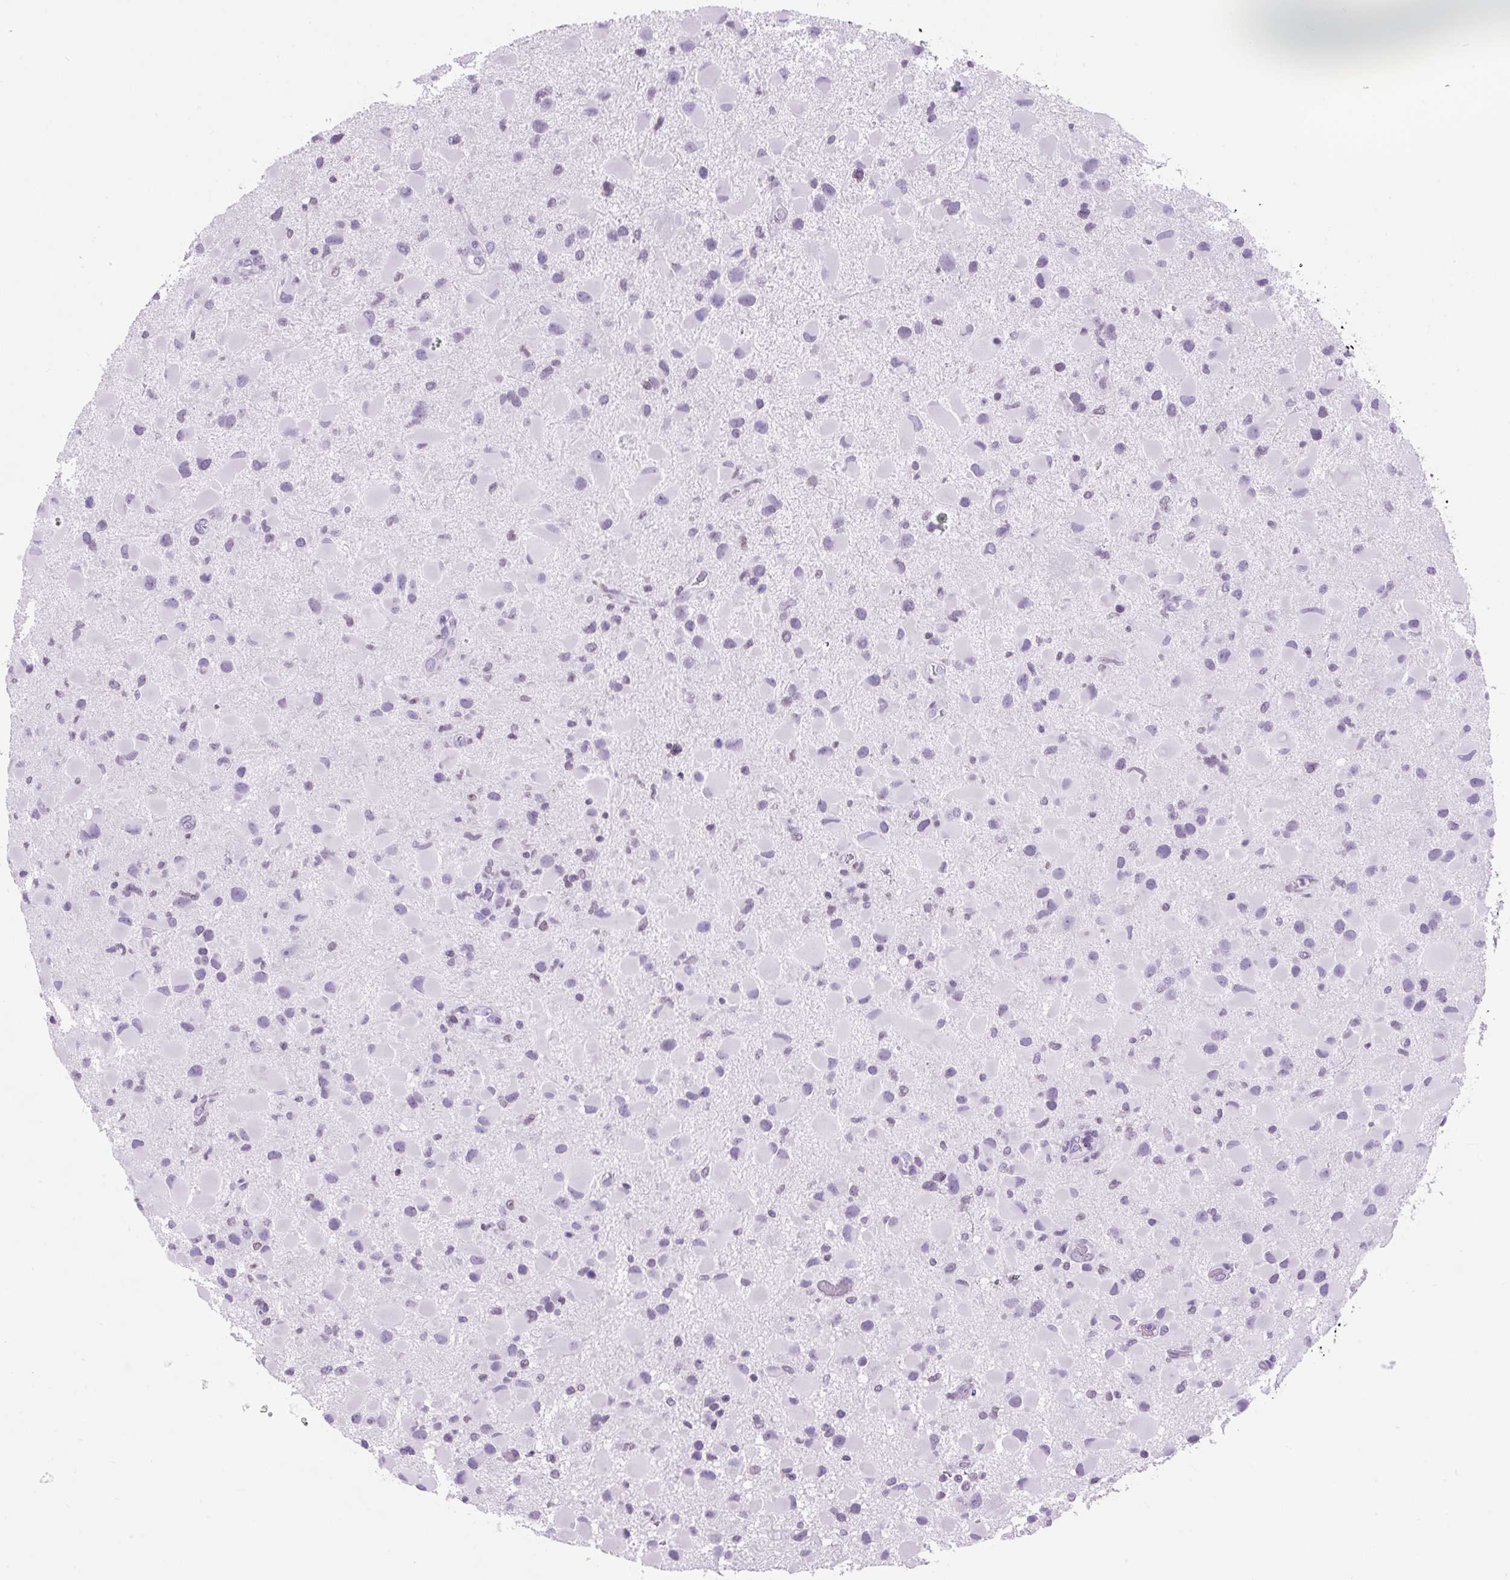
{"staining": {"intensity": "weak", "quantity": "<25%", "location": "nuclear"}, "tissue": "glioma", "cell_type": "Tumor cells", "image_type": "cancer", "snomed": [{"axis": "morphology", "description": "Glioma, malignant, Low grade"}, {"axis": "topography", "description": "Brain"}], "caption": "This is an immunohistochemistry (IHC) micrograph of human malignant glioma (low-grade). There is no expression in tumor cells.", "gene": "VPREB1", "patient": {"sex": "female", "age": 32}}